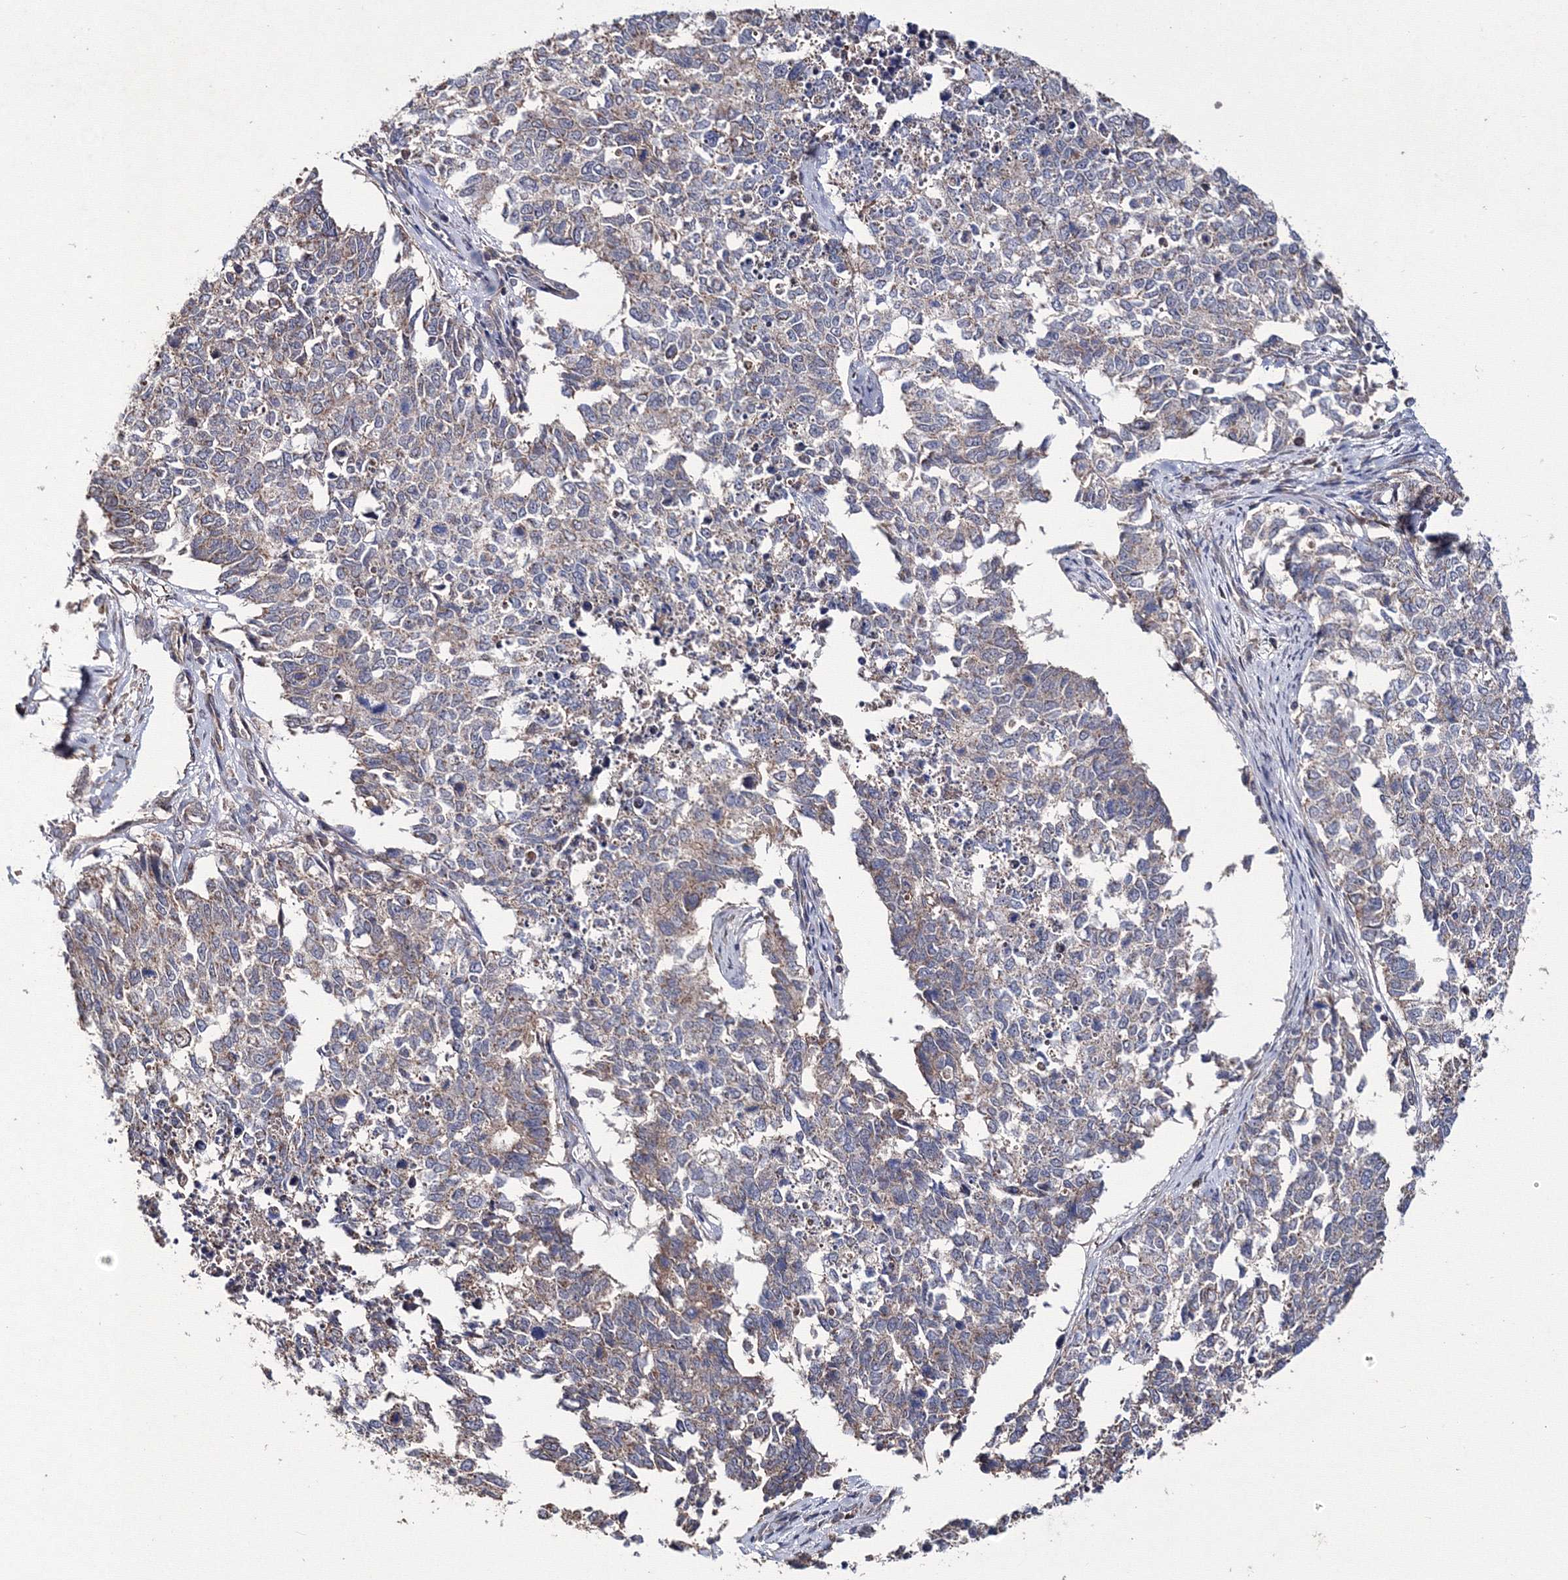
{"staining": {"intensity": "negative", "quantity": "none", "location": "none"}, "tissue": "cervical cancer", "cell_type": "Tumor cells", "image_type": "cancer", "snomed": [{"axis": "morphology", "description": "Squamous cell carcinoma, NOS"}, {"axis": "topography", "description": "Cervix"}], "caption": "Micrograph shows no protein staining in tumor cells of cervical cancer (squamous cell carcinoma) tissue.", "gene": "PPP2R2B", "patient": {"sex": "female", "age": 63}}